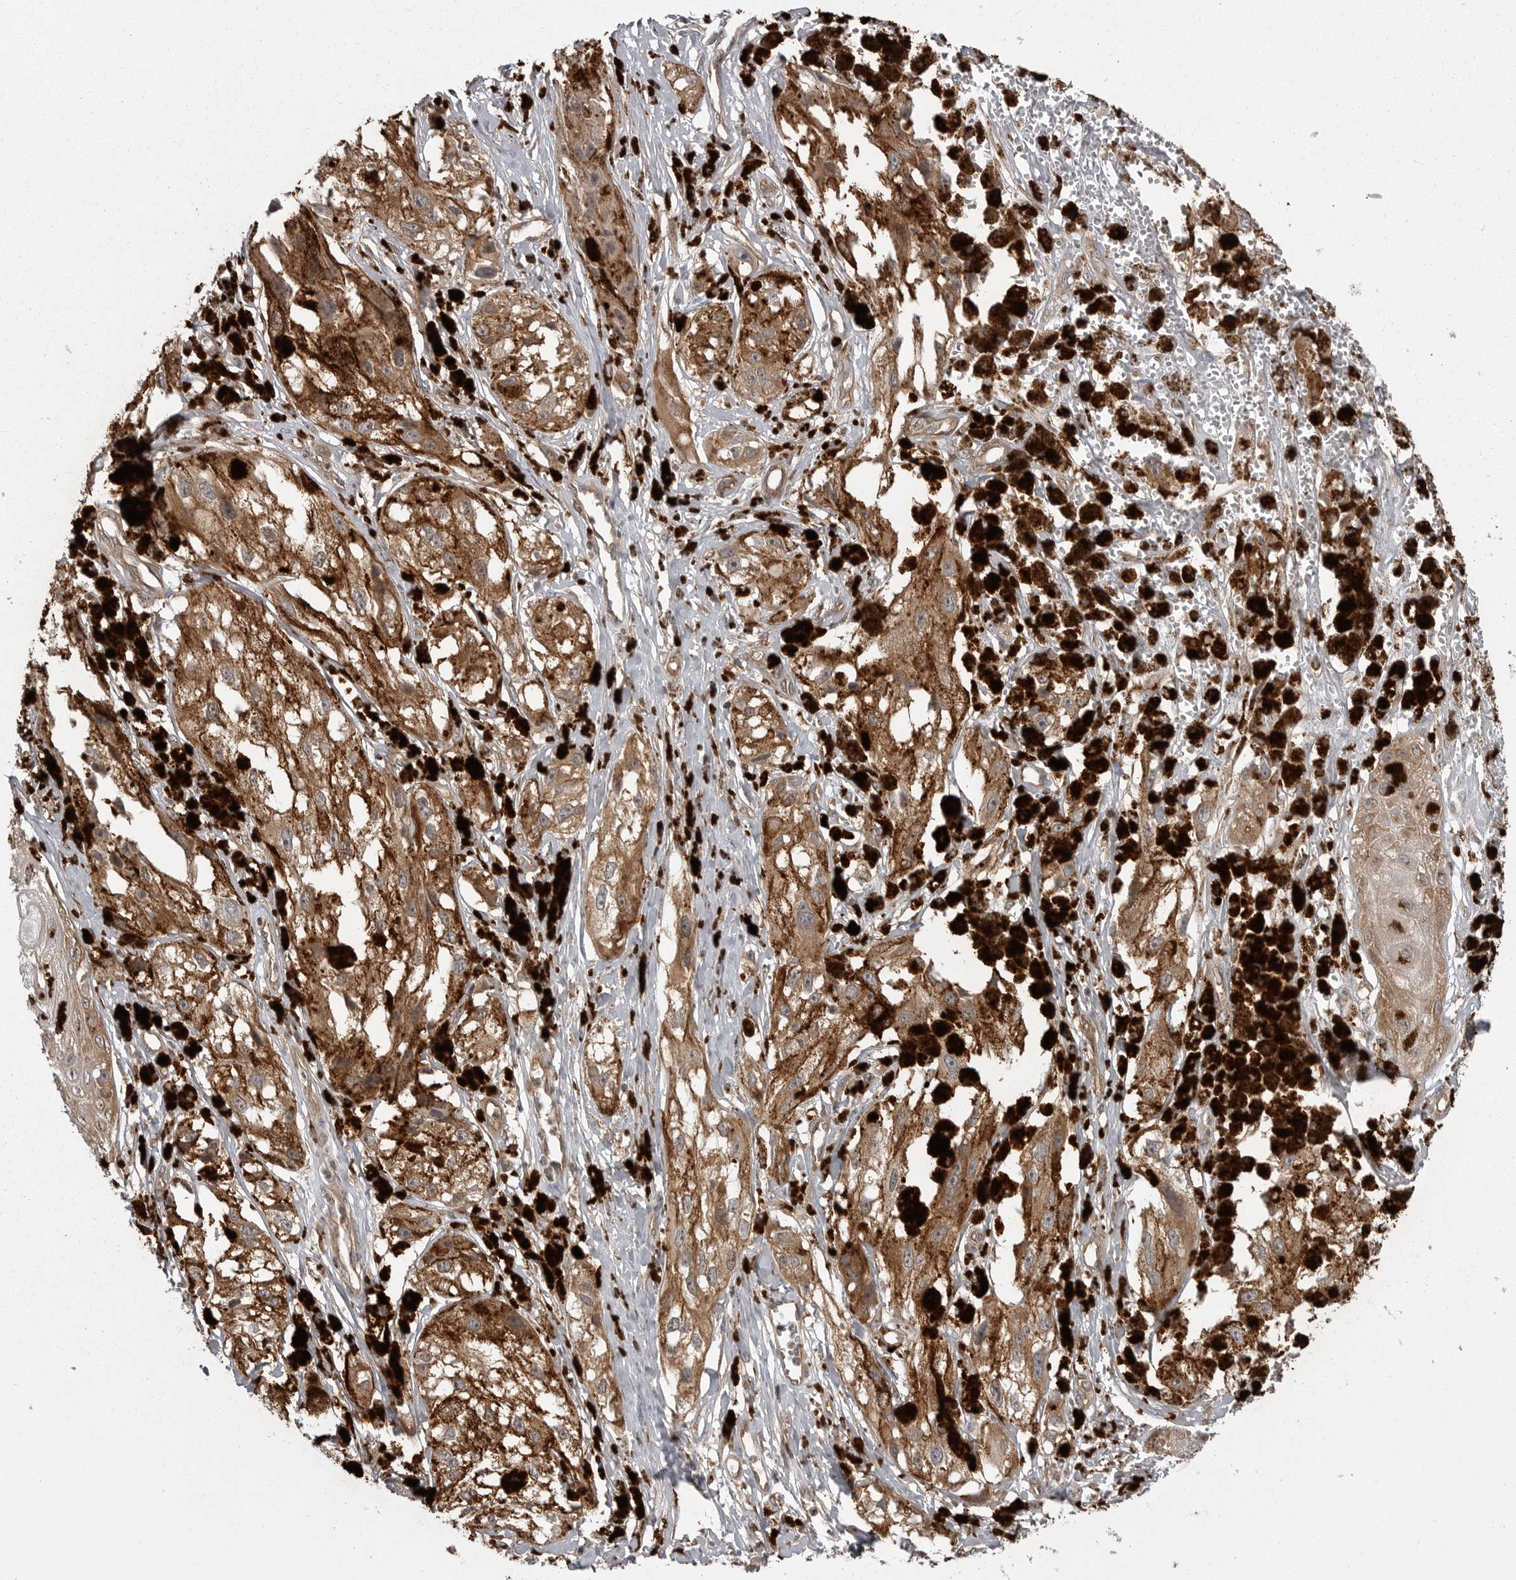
{"staining": {"intensity": "moderate", "quantity": ">75%", "location": "cytoplasmic/membranous"}, "tissue": "melanoma", "cell_type": "Tumor cells", "image_type": "cancer", "snomed": [{"axis": "morphology", "description": "Malignant melanoma, NOS"}, {"axis": "topography", "description": "Skin"}], "caption": "Immunohistochemical staining of malignant melanoma exhibits medium levels of moderate cytoplasmic/membranous expression in about >75% of tumor cells. (DAB IHC, brown staining for protein, blue staining for nuclei).", "gene": "STK24", "patient": {"sex": "male", "age": 88}}